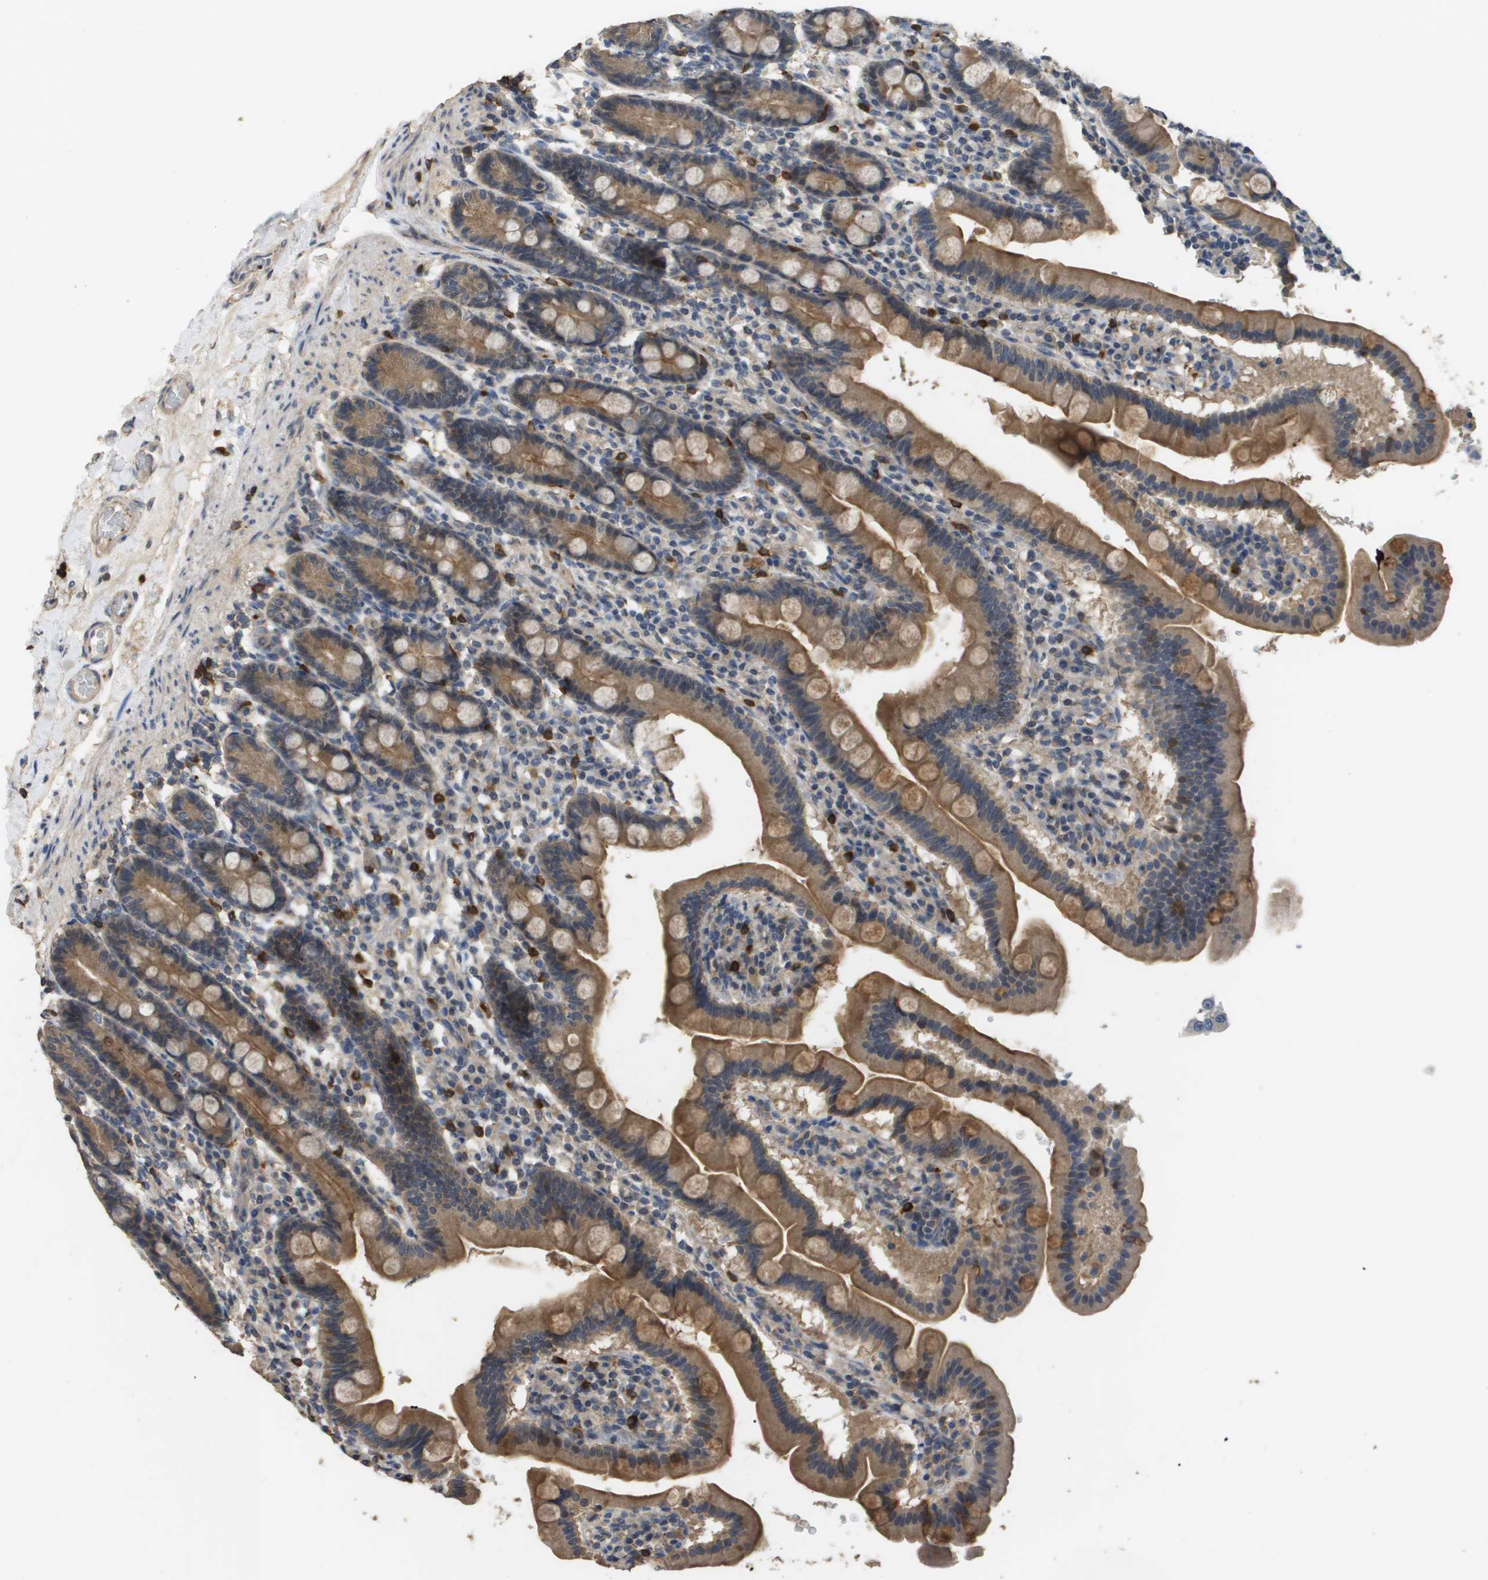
{"staining": {"intensity": "moderate", "quantity": ">75%", "location": "cytoplasmic/membranous"}, "tissue": "duodenum", "cell_type": "Glandular cells", "image_type": "normal", "snomed": [{"axis": "morphology", "description": "Normal tissue, NOS"}, {"axis": "topography", "description": "Duodenum"}], "caption": "A high-resolution histopathology image shows immunohistochemistry (IHC) staining of unremarkable duodenum, which exhibits moderate cytoplasmic/membranous expression in approximately >75% of glandular cells. (DAB (3,3'-diaminobenzidine) = brown stain, brightfield microscopy at high magnification).", "gene": "RAB27B", "patient": {"sex": "male", "age": 50}}